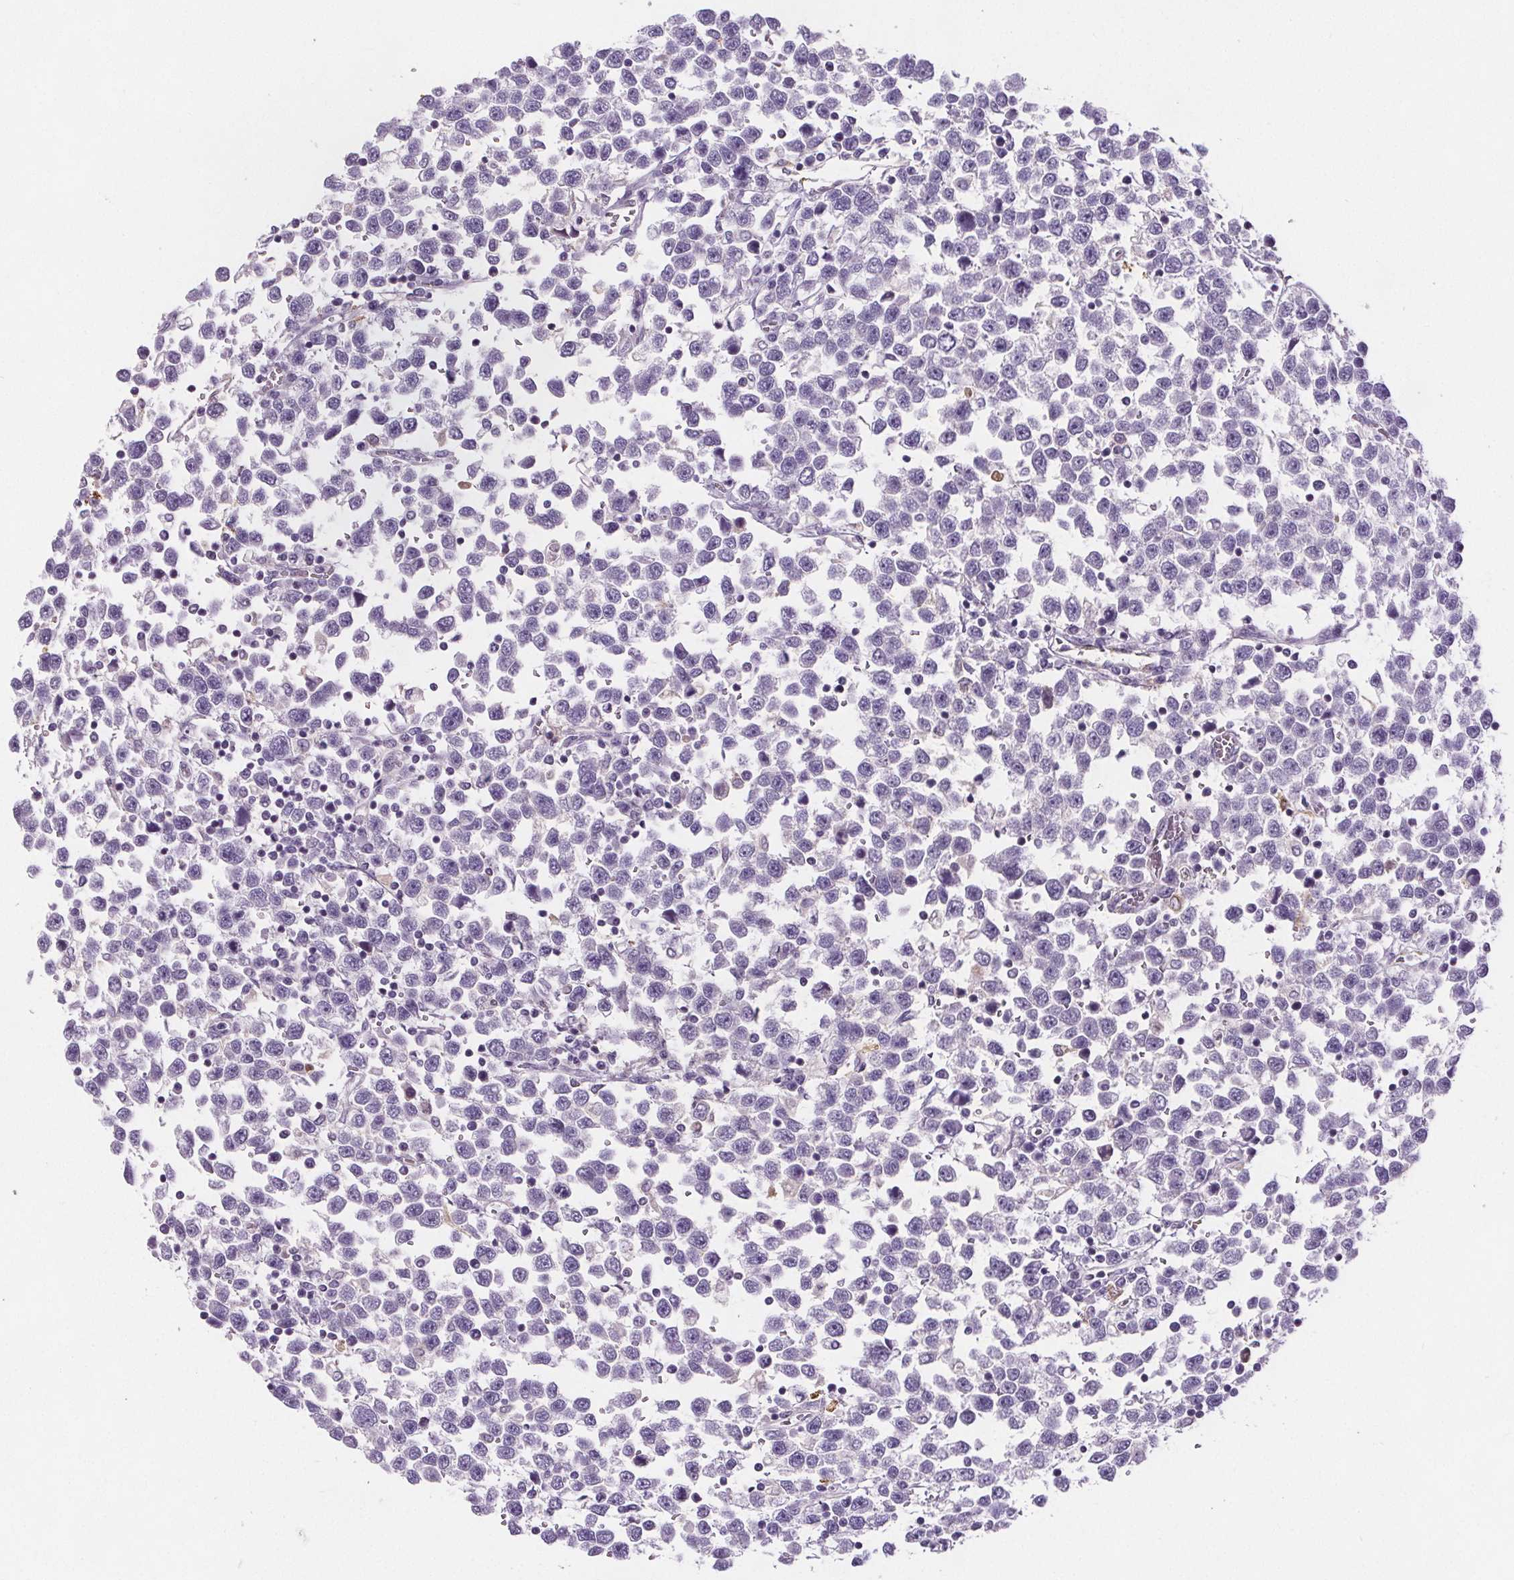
{"staining": {"intensity": "negative", "quantity": "none", "location": "none"}, "tissue": "testis cancer", "cell_type": "Tumor cells", "image_type": "cancer", "snomed": [{"axis": "morphology", "description": "Seminoma, NOS"}, {"axis": "topography", "description": "Testis"}], "caption": "The histopathology image reveals no staining of tumor cells in testis cancer.", "gene": "CD5L", "patient": {"sex": "male", "age": 34}}